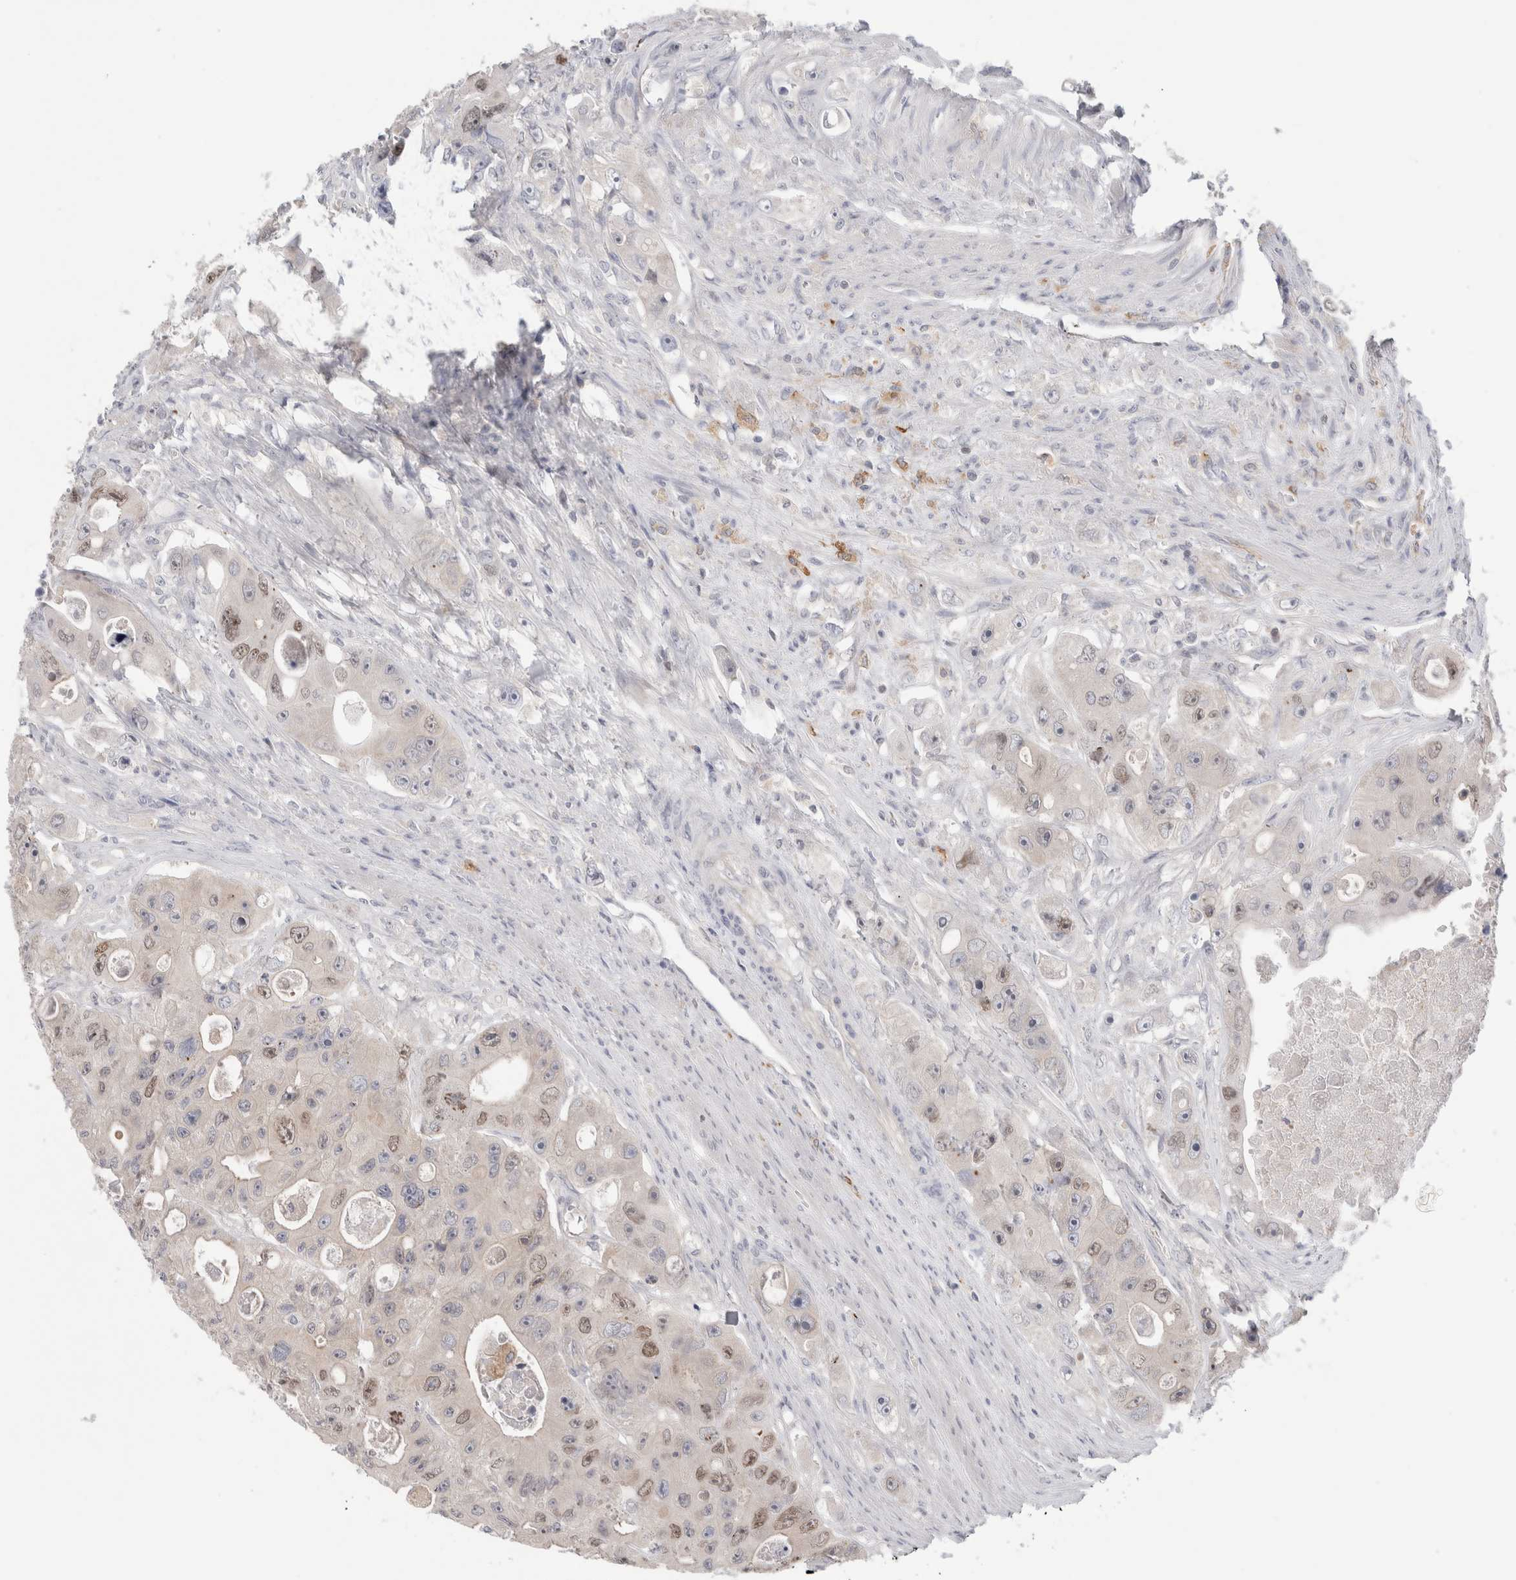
{"staining": {"intensity": "weak", "quantity": "<25%", "location": "nuclear"}, "tissue": "colorectal cancer", "cell_type": "Tumor cells", "image_type": "cancer", "snomed": [{"axis": "morphology", "description": "Adenocarcinoma, NOS"}, {"axis": "topography", "description": "Colon"}], "caption": "There is no significant staining in tumor cells of colorectal adenocarcinoma. The staining is performed using DAB (3,3'-diaminobenzidine) brown chromogen with nuclei counter-stained in using hematoxylin.", "gene": "SYTL5", "patient": {"sex": "female", "age": 46}}